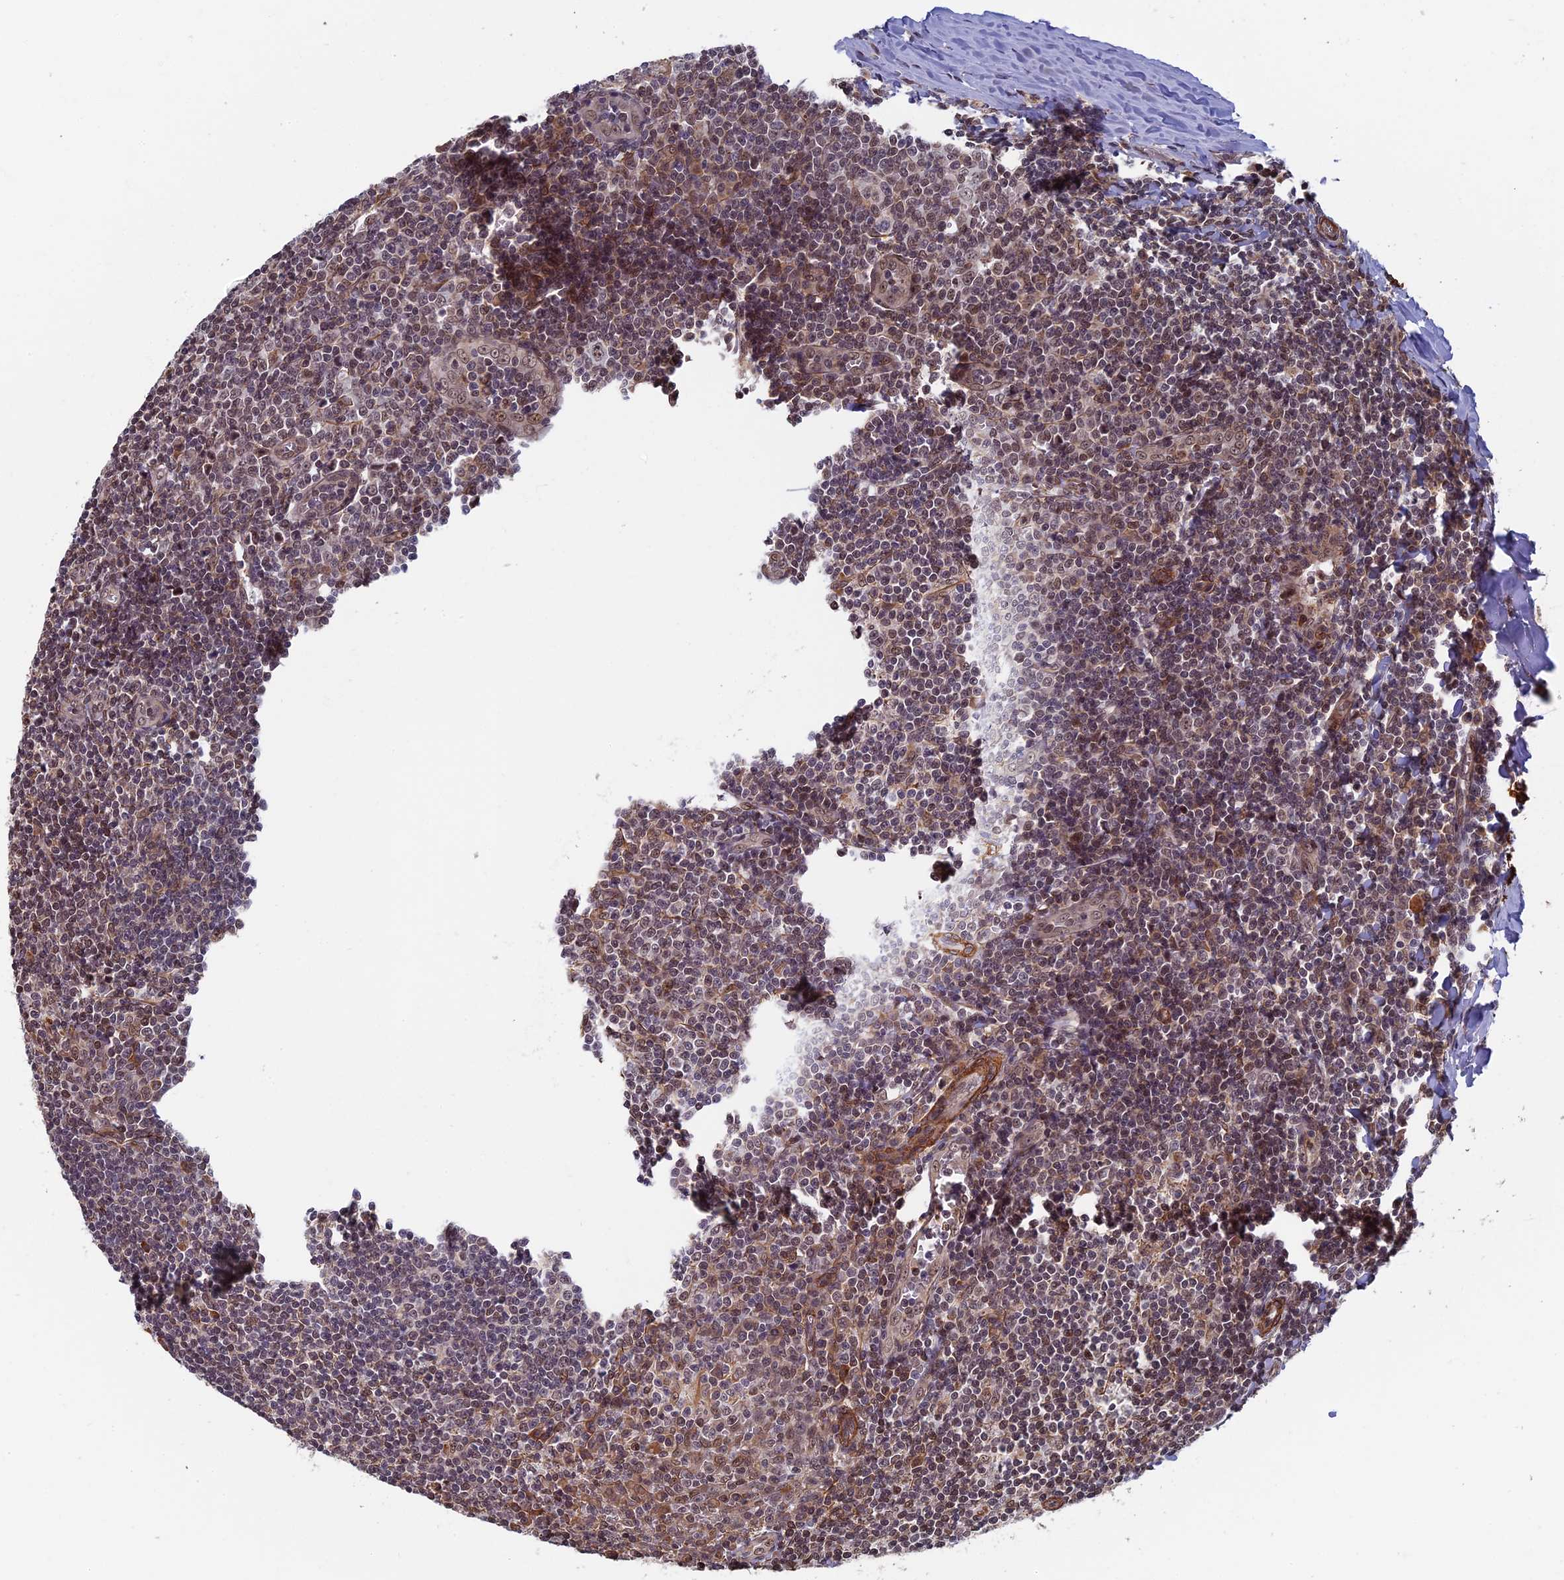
{"staining": {"intensity": "weak", "quantity": "<25%", "location": "cytoplasmic/membranous,nuclear"}, "tissue": "tonsil", "cell_type": "Germinal center cells", "image_type": "normal", "snomed": [{"axis": "morphology", "description": "Normal tissue, NOS"}, {"axis": "topography", "description": "Tonsil"}], "caption": "IHC histopathology image of benign tonsil stained for a protein (brown), which exhibits no staining in germinal center cells.", "gene": "CTDP1", "patient": {"sex": "male", "age": 27}}